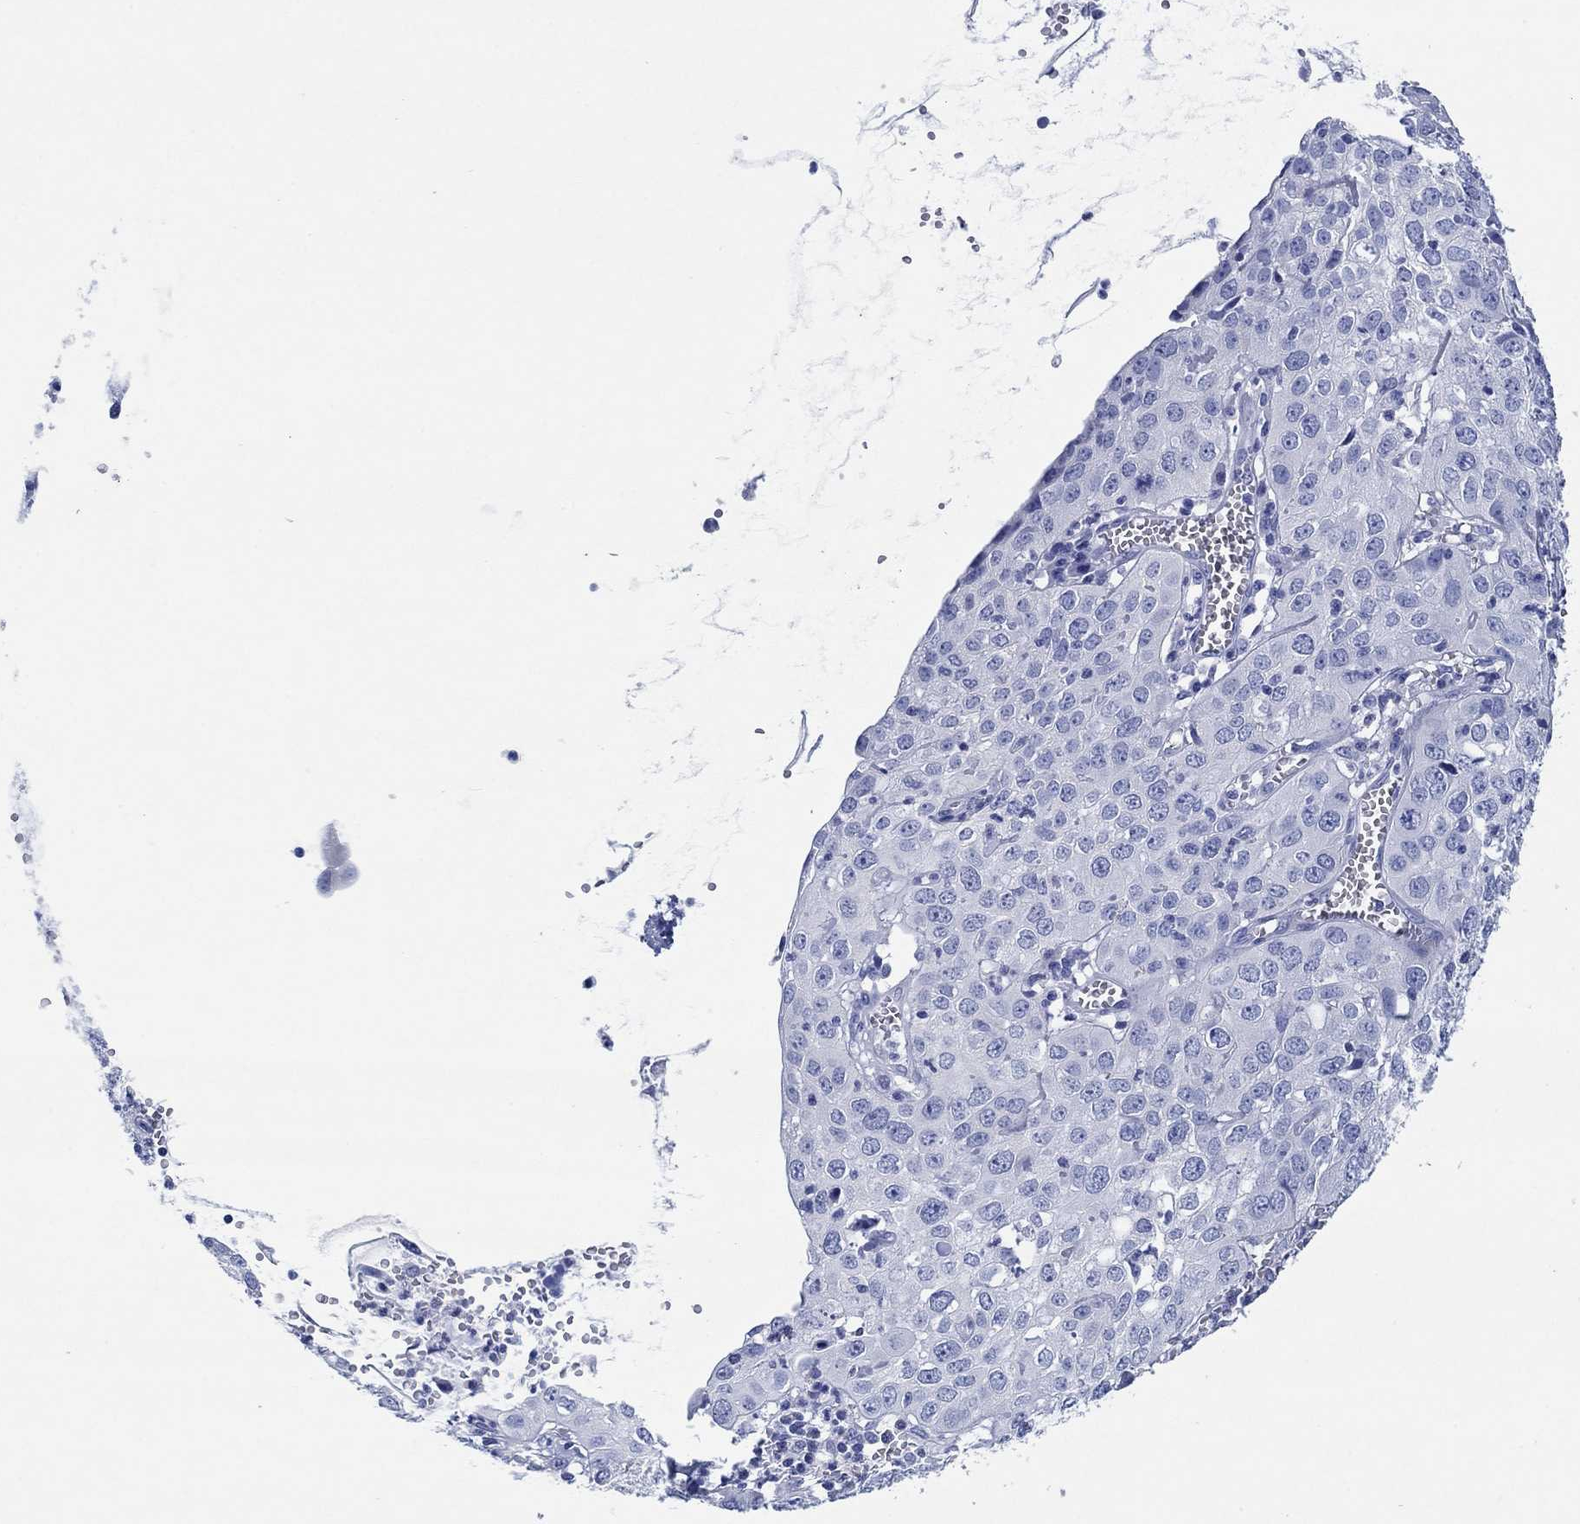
{"staining": {"intensity": "negative", "quantity": "none", "location": "none"}, "tissue": "cervical cancer", "cell_type": "Tumor cells", "image_type": "cancer", "snomed": [{"axis": "morphology", "description": "Squamous cell carcinoma, NOS"}, {"axis": "topography", "description": "Cervix"}], "caption": "Human squamous cell carcinoma (cervical) stained for a protein using immunohistochemistry shows no positivity in tumor cells.", "gene": "HCRT", "patient": {"sex": "female", "age": 24}}